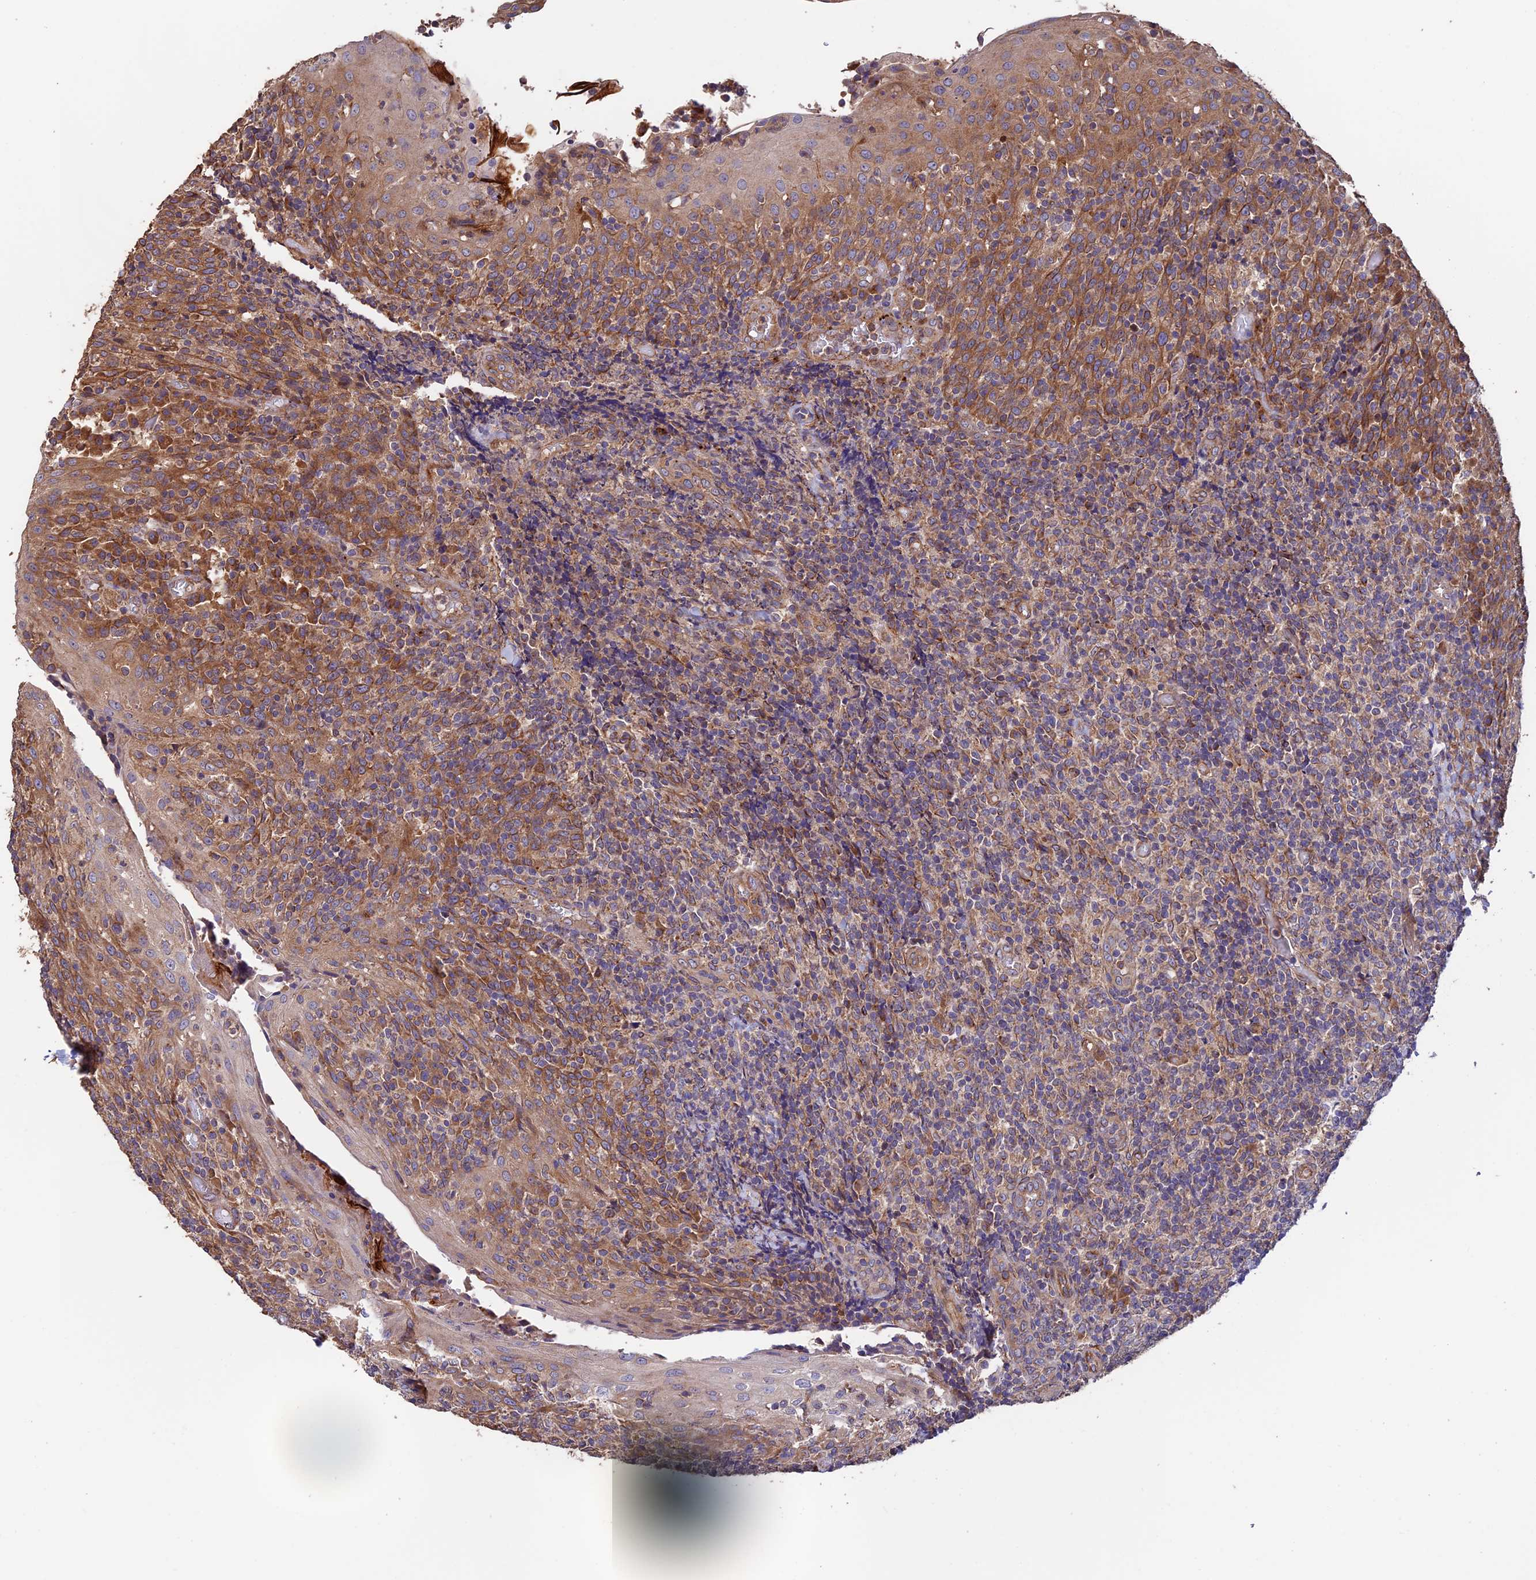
{"staining": {"intensity": "strong", "quantity": "<25%", "location": "cytoplasmic/membranous"}, "tissue": "tonsil", "cell_type": "Germinal center cells", "image_type": "normal", "snomed": [{"axis": "morphology", "description": "Normal tissue, NOS"}, {"axis": "topography", "description": "Tonsil"}], "caption": "This micrograph demonstrates immunohistochemistry (IHC) staining of benign human tonsil, with medium strong cytoplasmic/membranous expression in approximately <25% of germinal center cells.", "gene": "EMC3", "patient": {"sex": "female", "age": 19}}